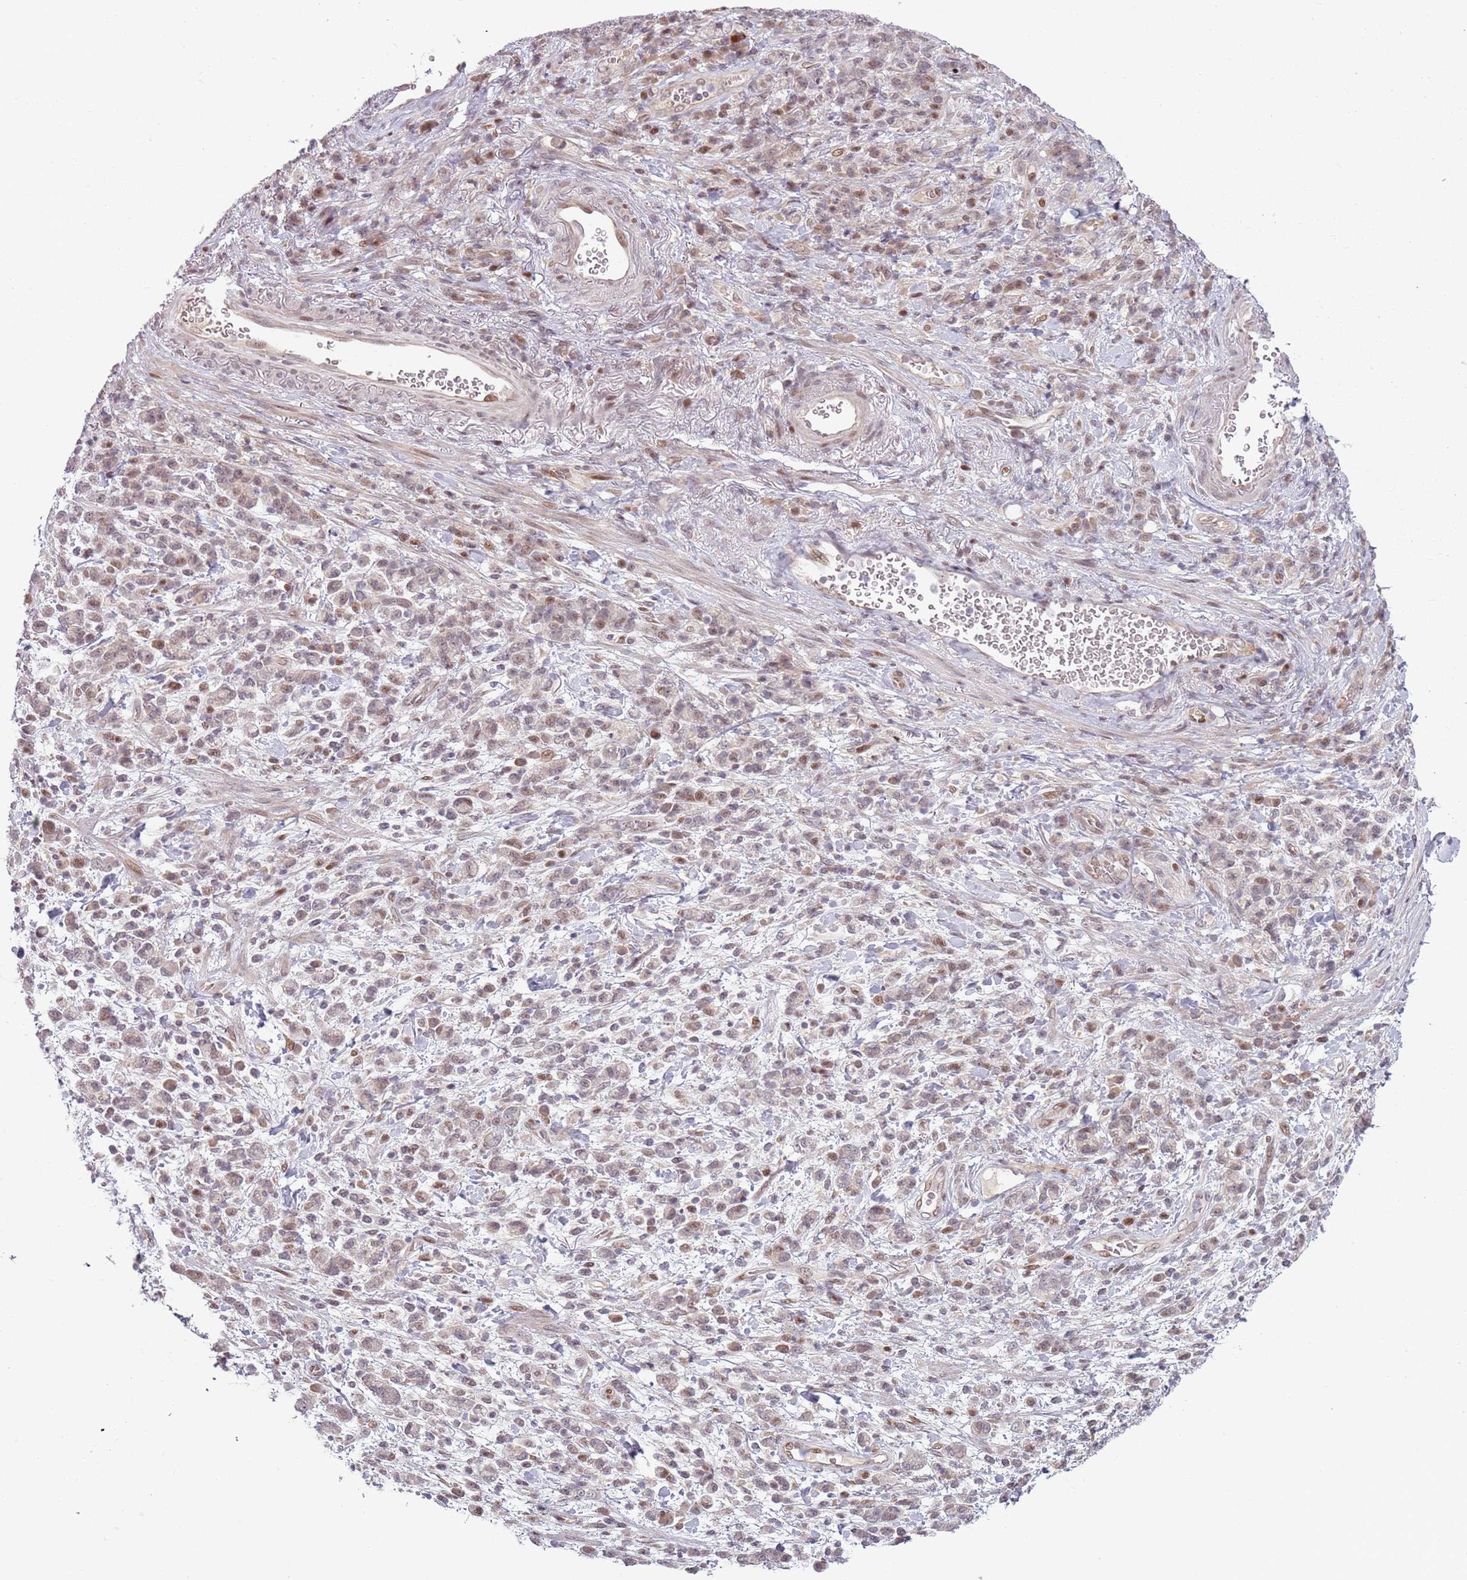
{"staining": {"intensity": "weak", "quantity": "25%-75%", "location": "nuclear"}, "tissue": "stomach cancer", "cell_type": "Tumor cells", "image_type": "cancer", "snomed": [{"axis": "morphology", "description": "Adenocarcinoma, NOS"}, {"axis": "topography", "description": "Stomach"}], "caption": "Immunohistochemical staining of stomach adenocarcinoma reveals low levels of weak nuclear expression in approximately 25%-75% of tumor cells.", "gene": "ADGRG1", "patient": {"sex": "male", "age": 77}}